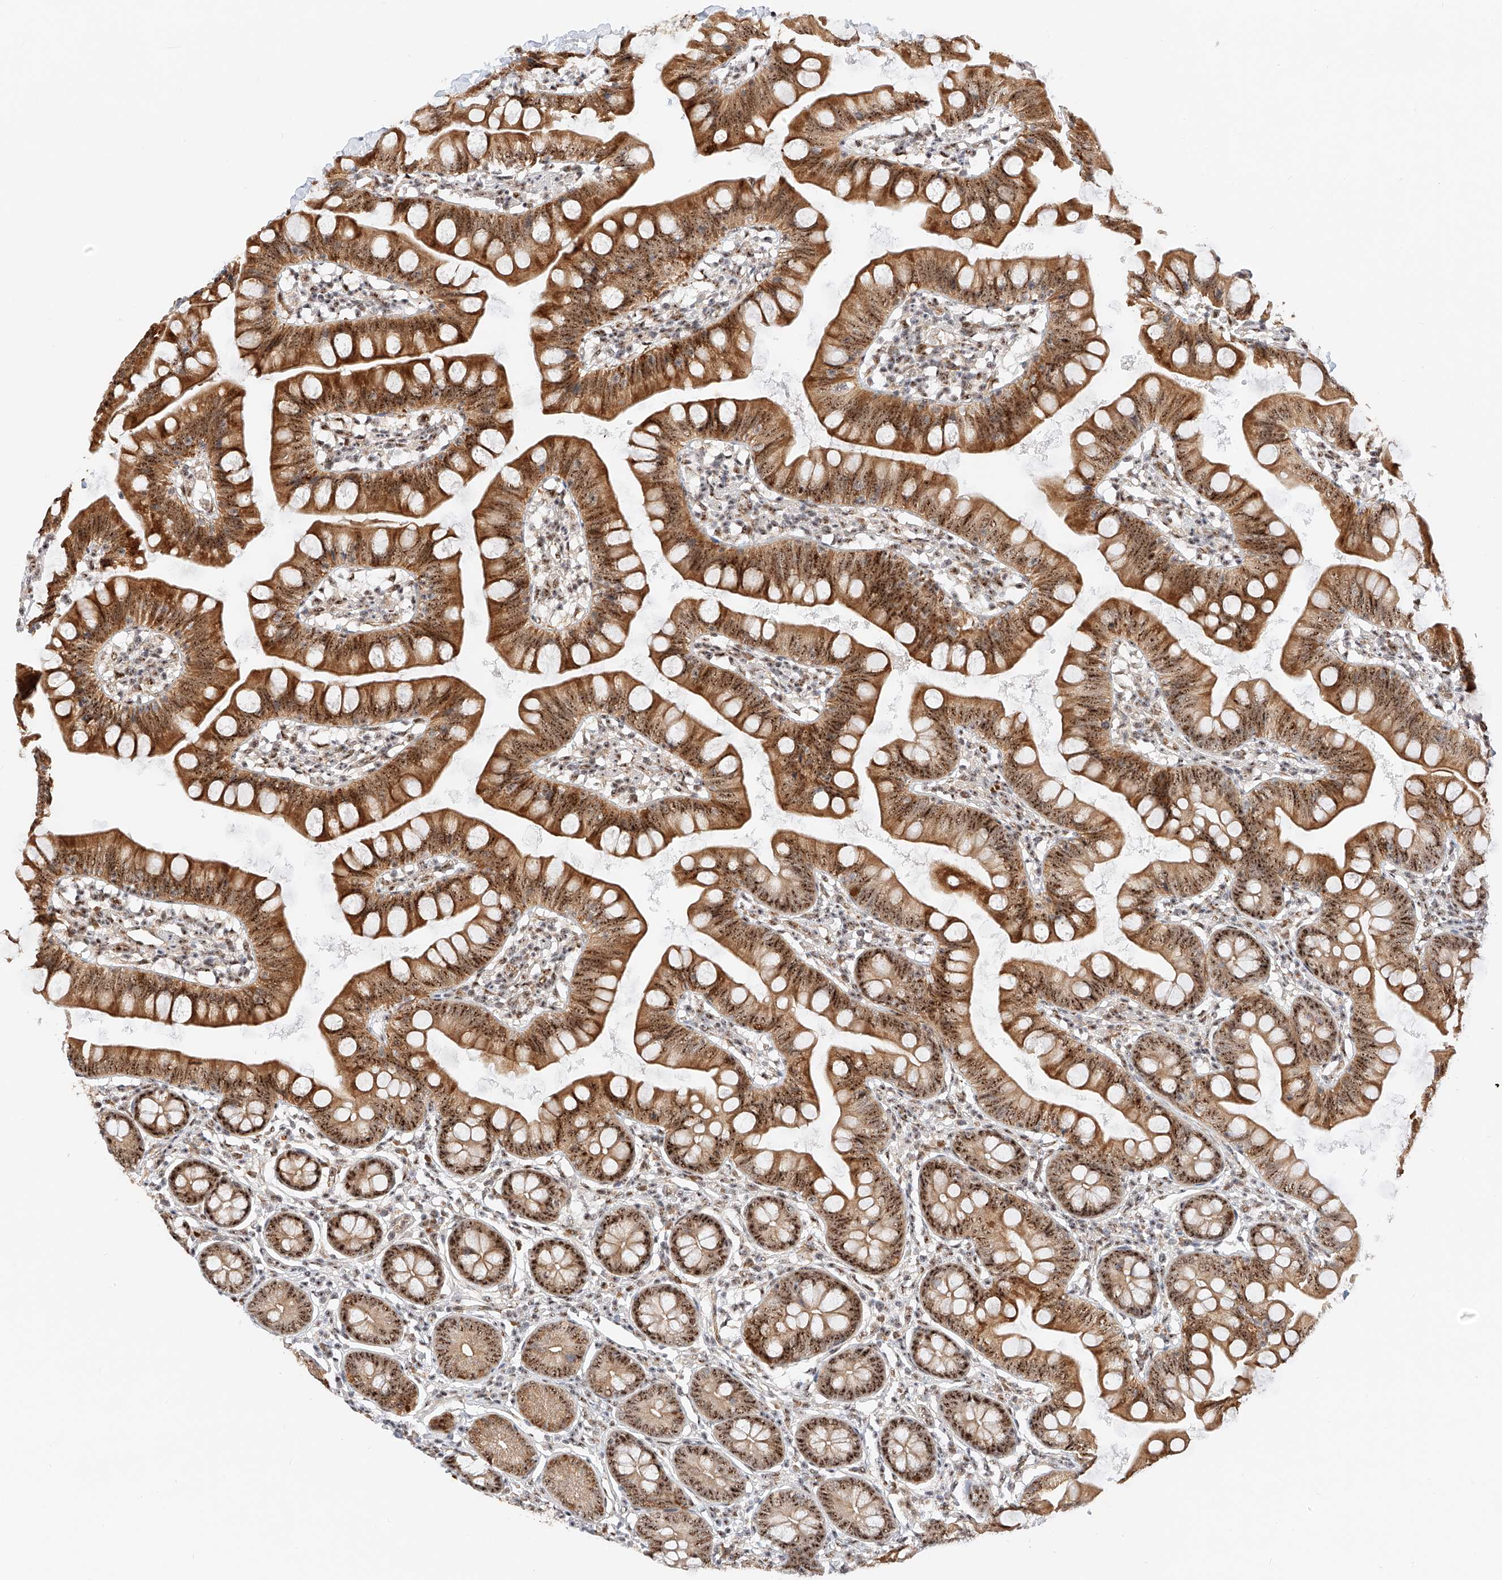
{"staining": {"intensity": "moderate", "quantity": ">75%", "location": "cytoplasmic/membranous,nuclear"}, "tissue": "small intestine", "cell_type": "Glandular cells", "image_type": "normal", "snomed": [{"axis": "morphology", "description": "Normal tissue, NOS"}, {"axis": "topography", "description": "Small intestine"}], "caption": "A histopathology image of human small intestine stained for a protein reveals moderate cytoplasmic/membranous,nuclear brown staining in glandular cells. The staining was performed using DAB (3,3'-diaminobenzidine), with brown indicating positive protein expression. Nuclei are stained blue with hematoxylin.", "gene": "ATXN7L2", "patient": {"sex": "male", "age": 7}}